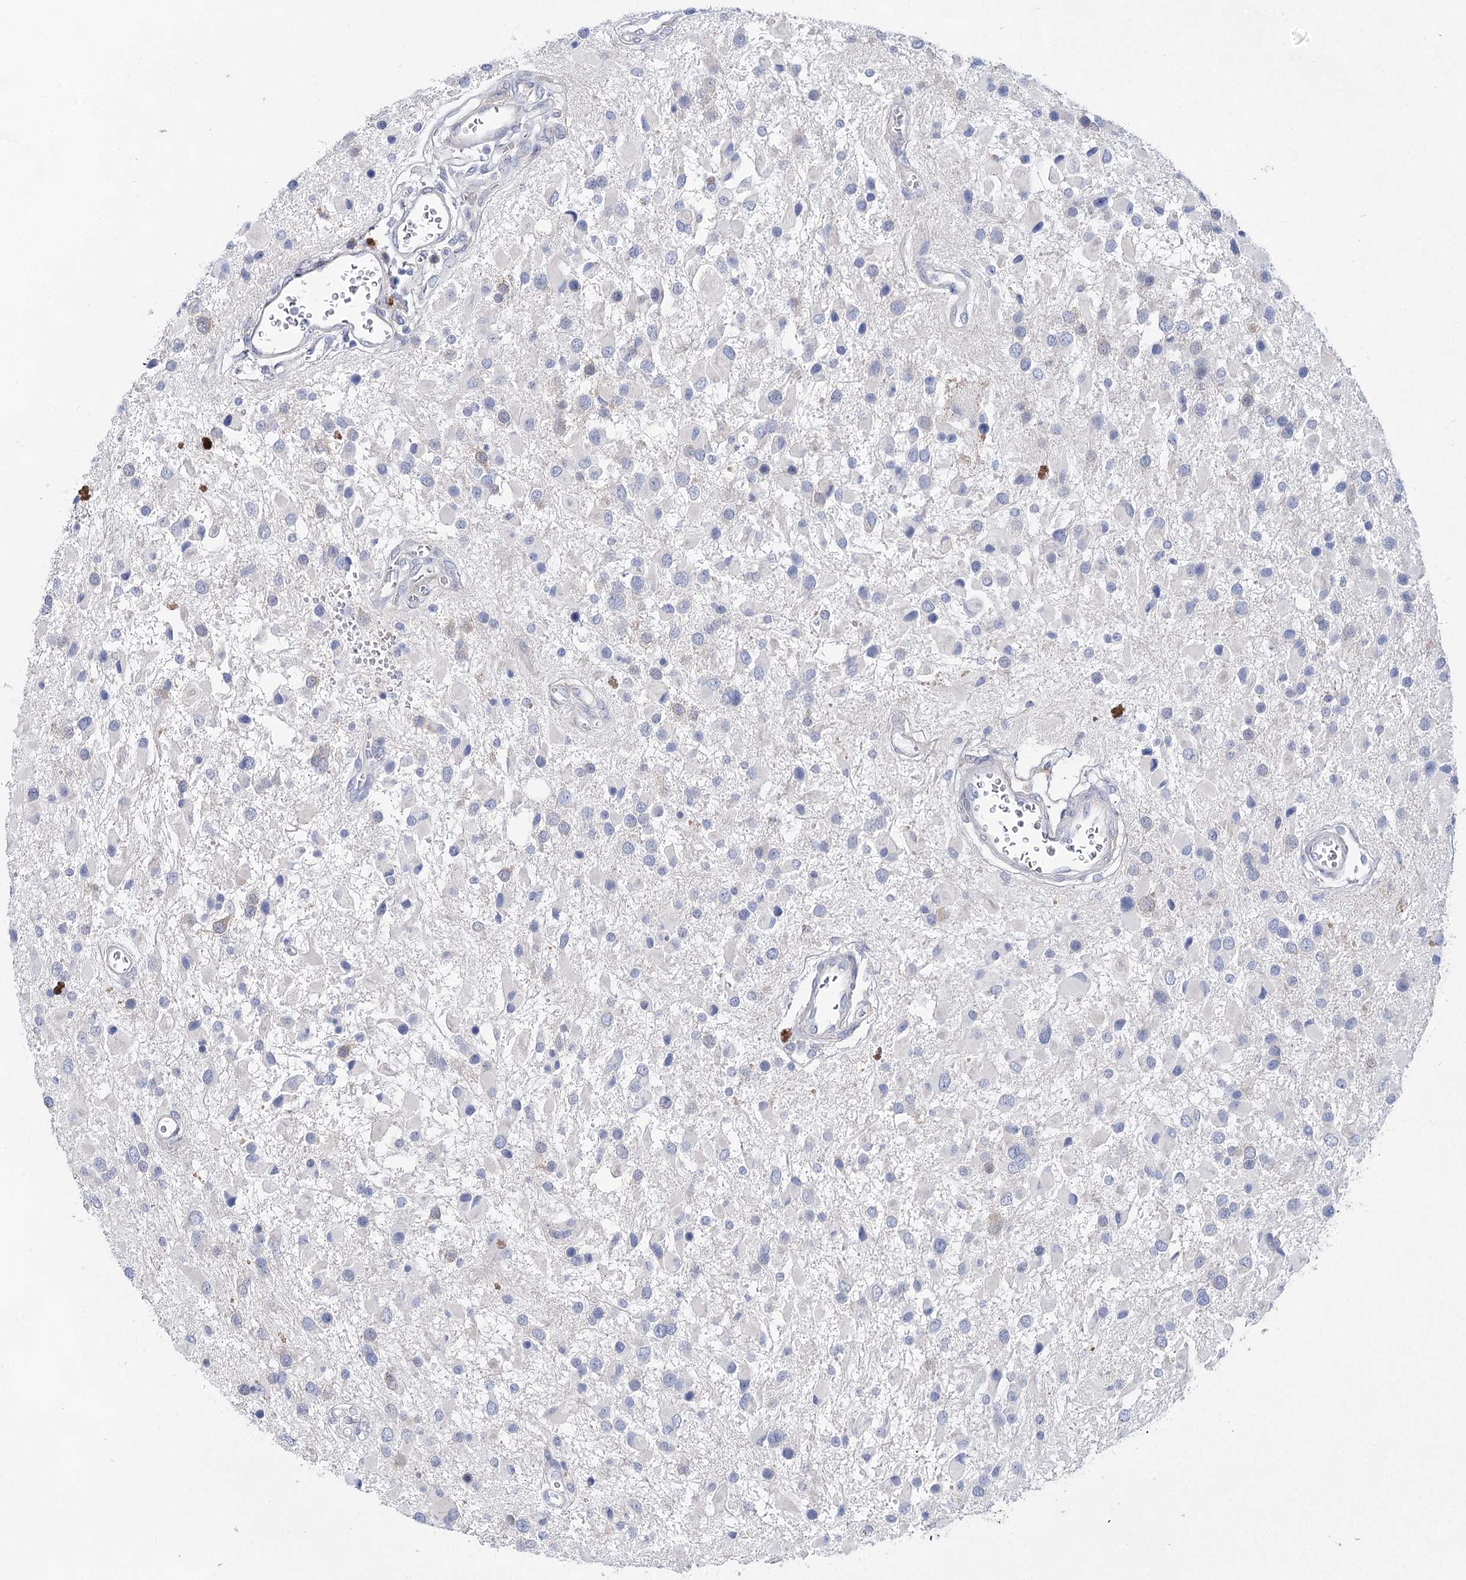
{"staining": {"intensity": "negative", "quantity": "none", "location": "none"}, "tissue": "glioma", "cell_type": "Tumor cells", "image_type": "cancer", "snomed": [{"axis": "morphology", "description": "Glioma, malignant, High grade"}, {"axis": "topography", "description": "Brain"}], "caption": "Glioma stained for a protein using immunohistochemistry reveals no positivity tumor cells.", "gene": "UGDH", "patient": {"sex": "male", "age": 53}}